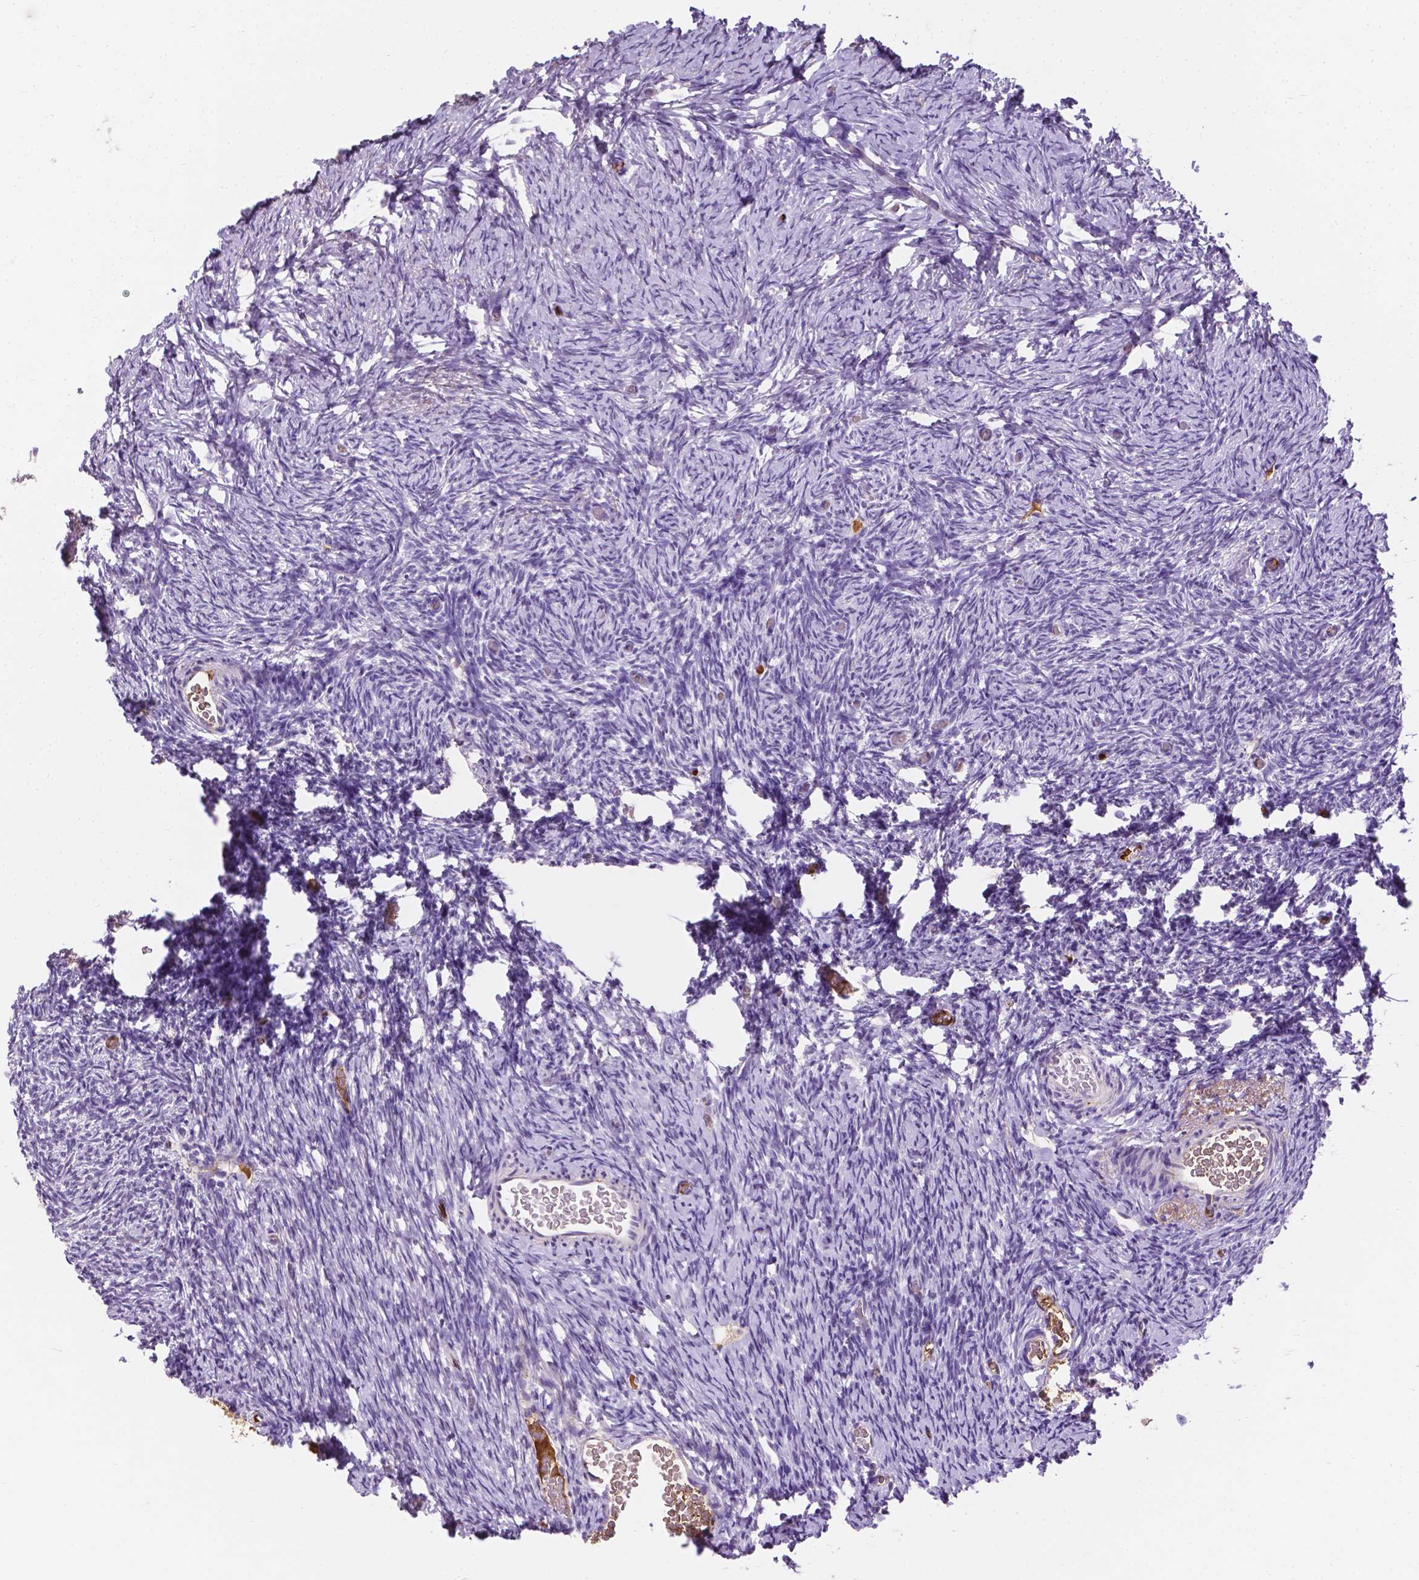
{"staining": {"intensity": "negative", "quantity": "none", "location": "none"}, "tissue": "ovary", "cell_type": "Ovarian stroma cells", "image_type": "normal", "snomed": [{"axis": "morphology", "description": "Normal tissue, NOS"}, {"axis": "topography", "description": "Ovary"}], "caption": "Immunohistochemistry (IHC) of benign ovary shows no expression in ovarian stroma cells. (Stains: DAB immunohistochemistry (IHC) with hematoxylin counter stain, Microscopy: brightfield microscopy at high magnification).", "gene": "APOE", "patient": {"sex": "female", "age": 39}}